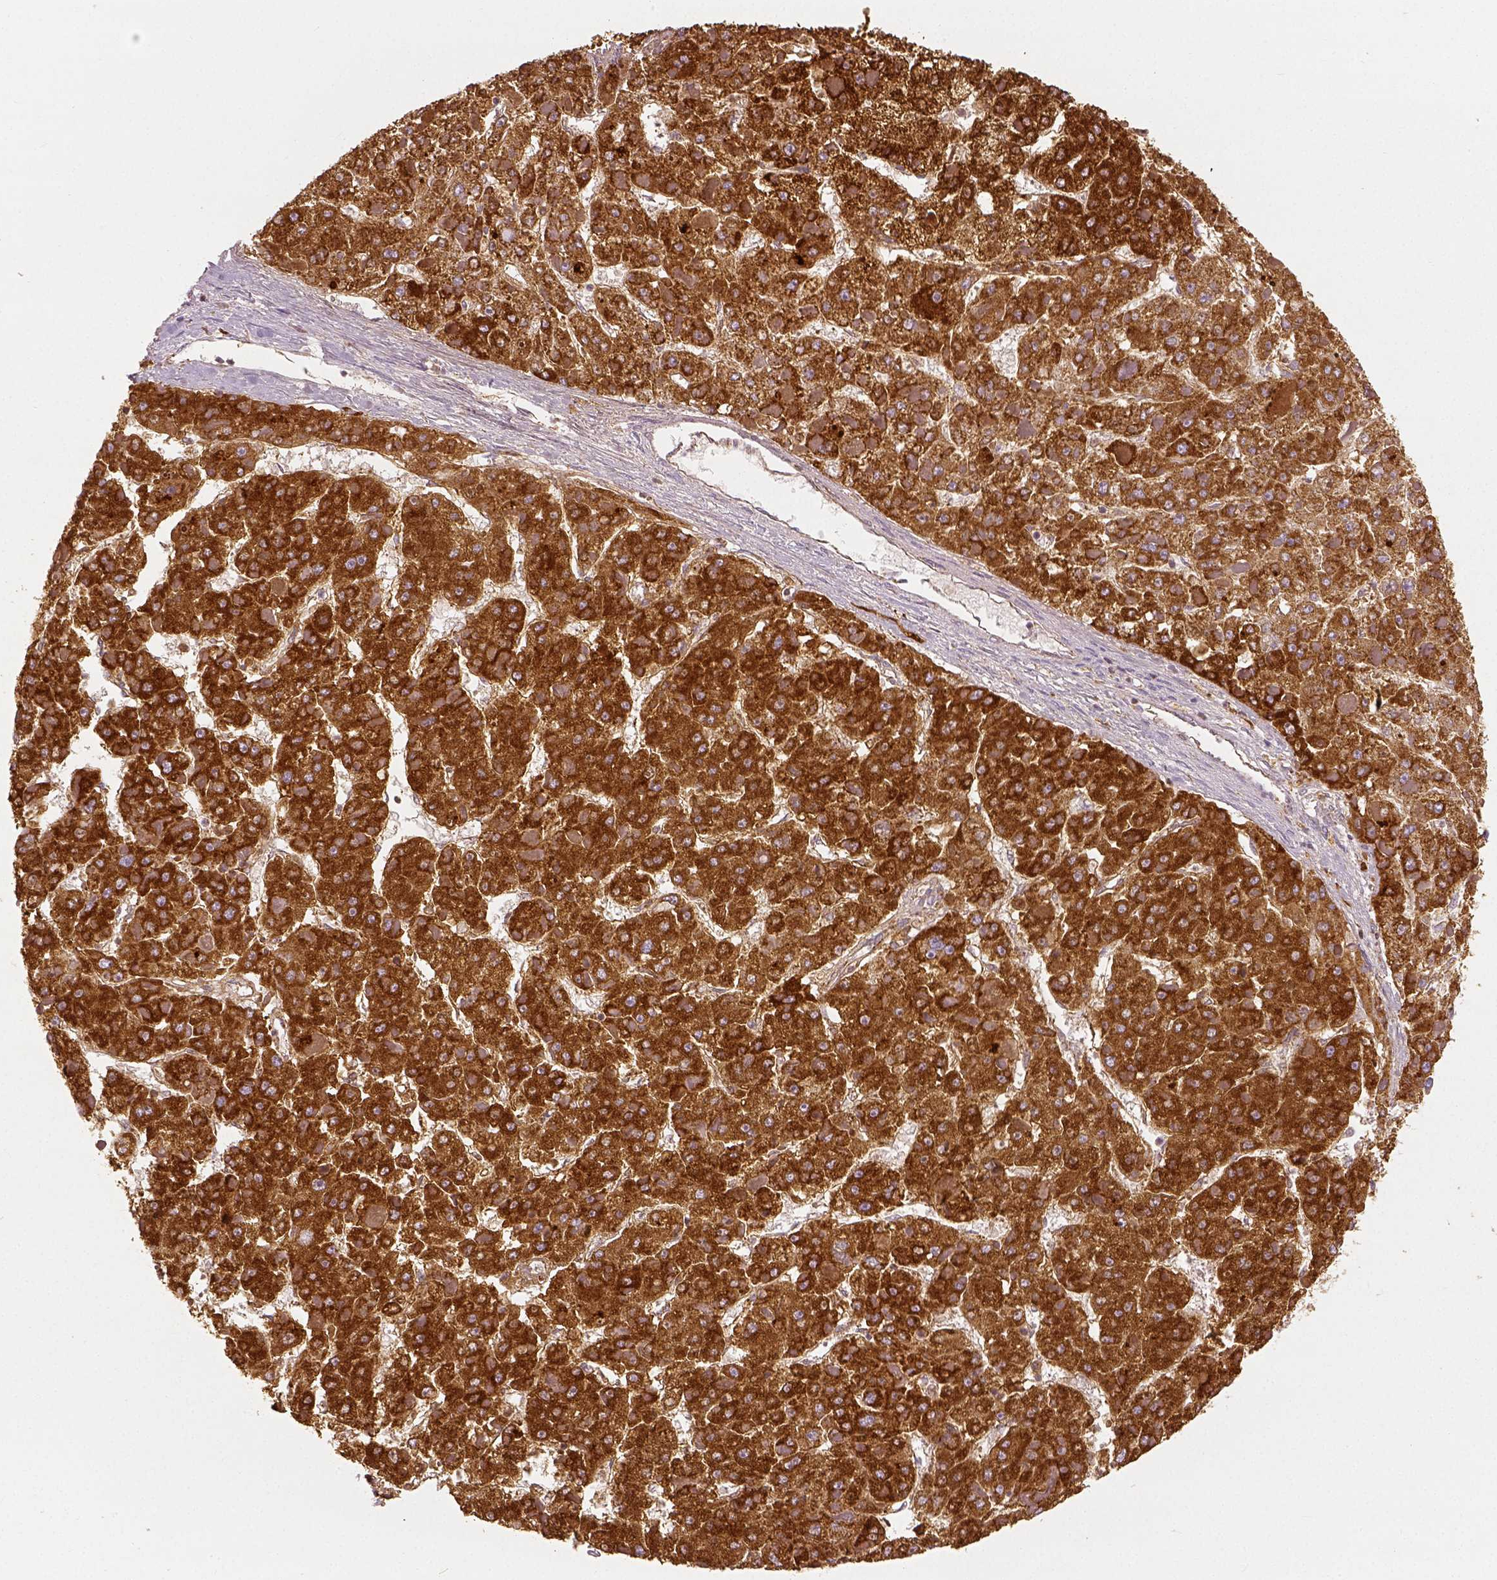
{"staining": {"intensity": "strong", "quantity": ">75%", "location": "cytoplasmic/membranous"}, "tissue": "liver cancer", "cell_type": "Tumor cells", "image_type": "cancer", "snomed": [{"axis": "morphology", "description": "Carcinoma, Hepatocellular, NOS"}, {"axis": "topography", "description": "Liver"}], "caption": "Immunohistochemistry (IHC) histopathology image of hepatocellular carcinoma (liver) stained for a protein (brown), which demonstrates high levels of strong cytoplasmic/membranous expression in approximately >75% of tumor cells.", "gene": "PGAM5", "patient": {"sex": "female", "age": 73}}